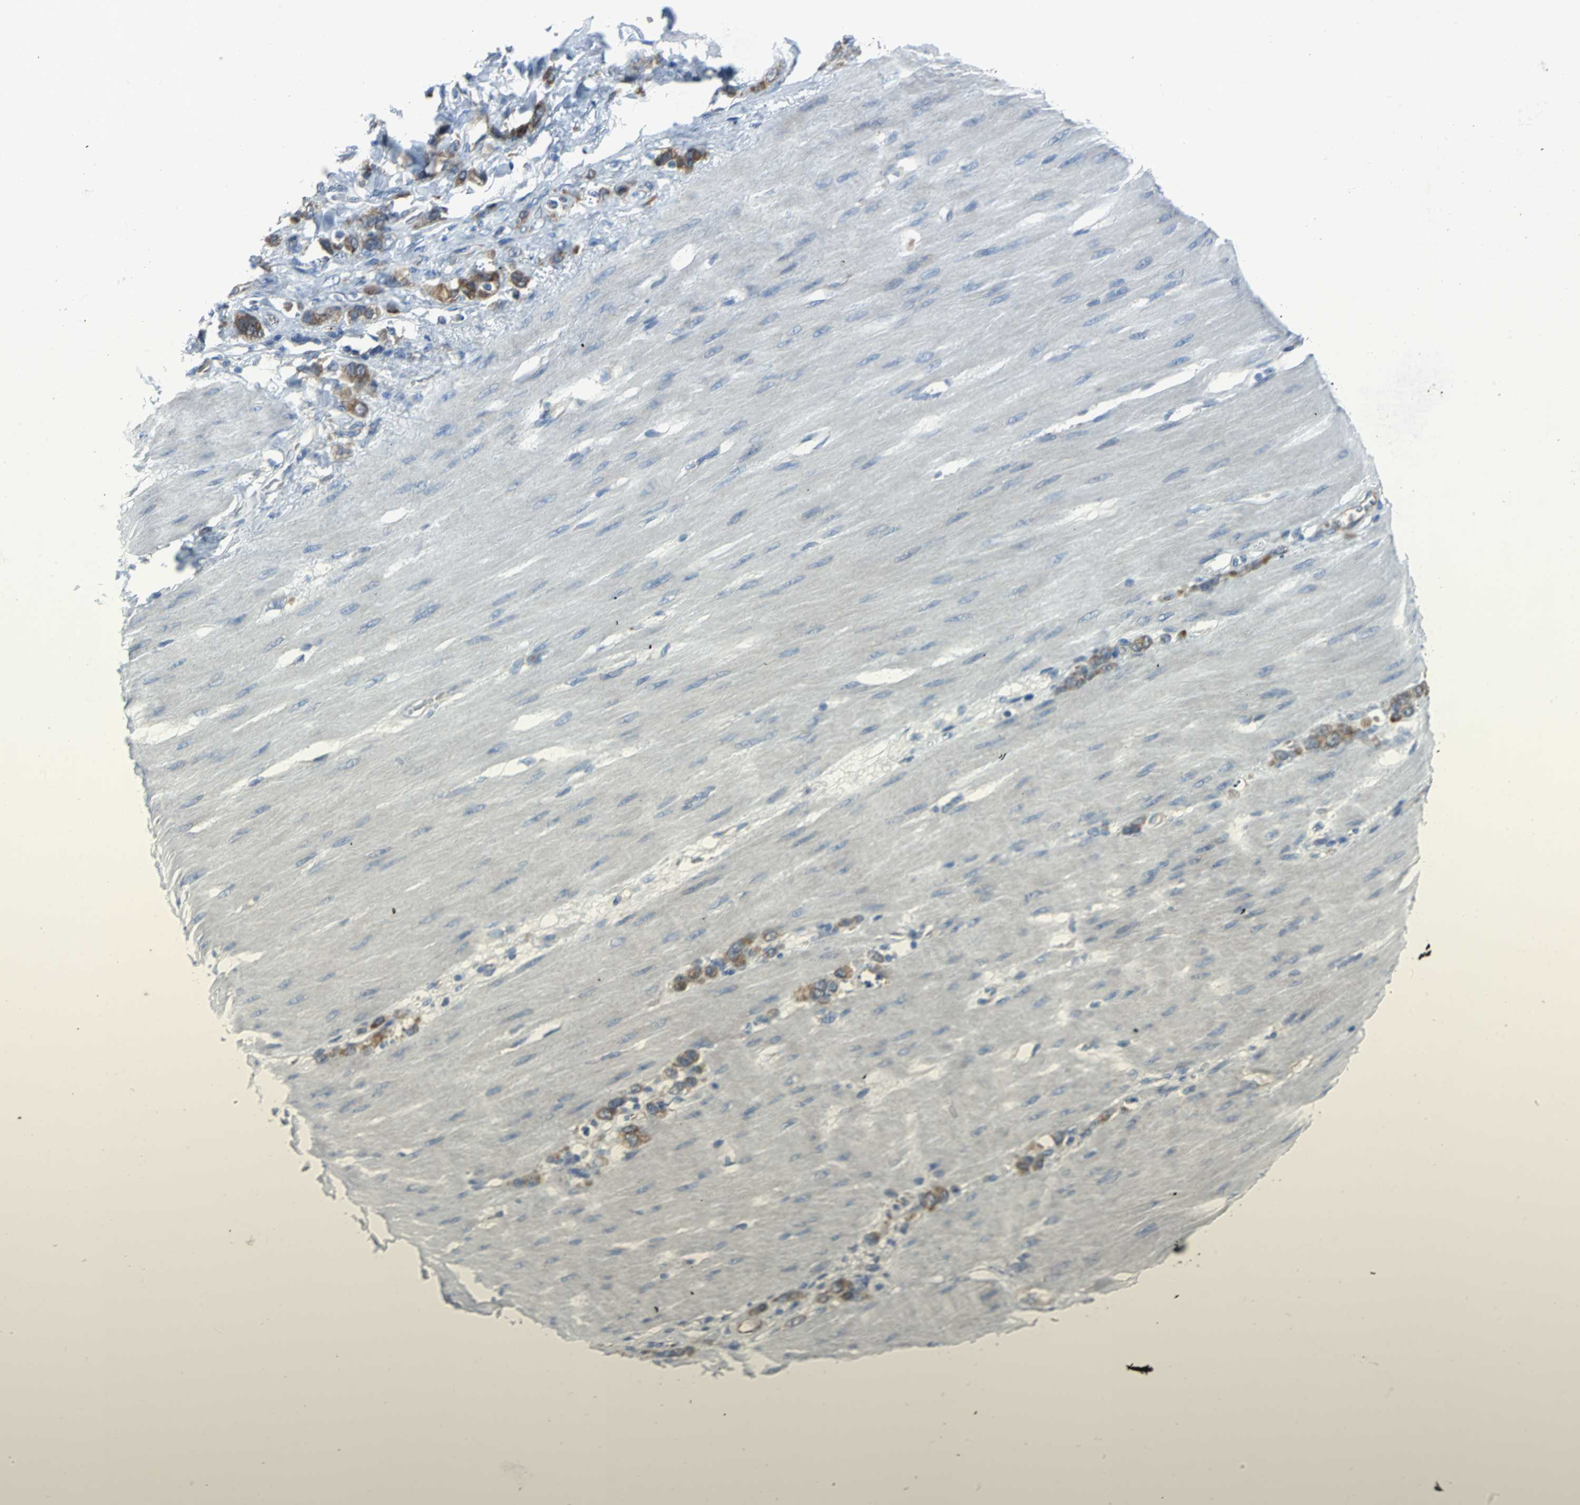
{"staining": {"intensity": "moderate", "quantity": ">75%", "location": "cytoplasmic/membranous"}, "tissue": "stomach cancer", "cell_type": "Tumor cells", "image_type": "cancer", "snomed": [{"axis": "morphology", "description": "Adenocarcinoma, NOS"}, {"axis": "topography", "description": "Stomach"}], "caption": "Human adenocarcinoma (stomach) stained with a protein marker reveals moderate staining in tumor cells.", "gene": "EIF5A", "patient": {"sex": "male", "age": 82}}